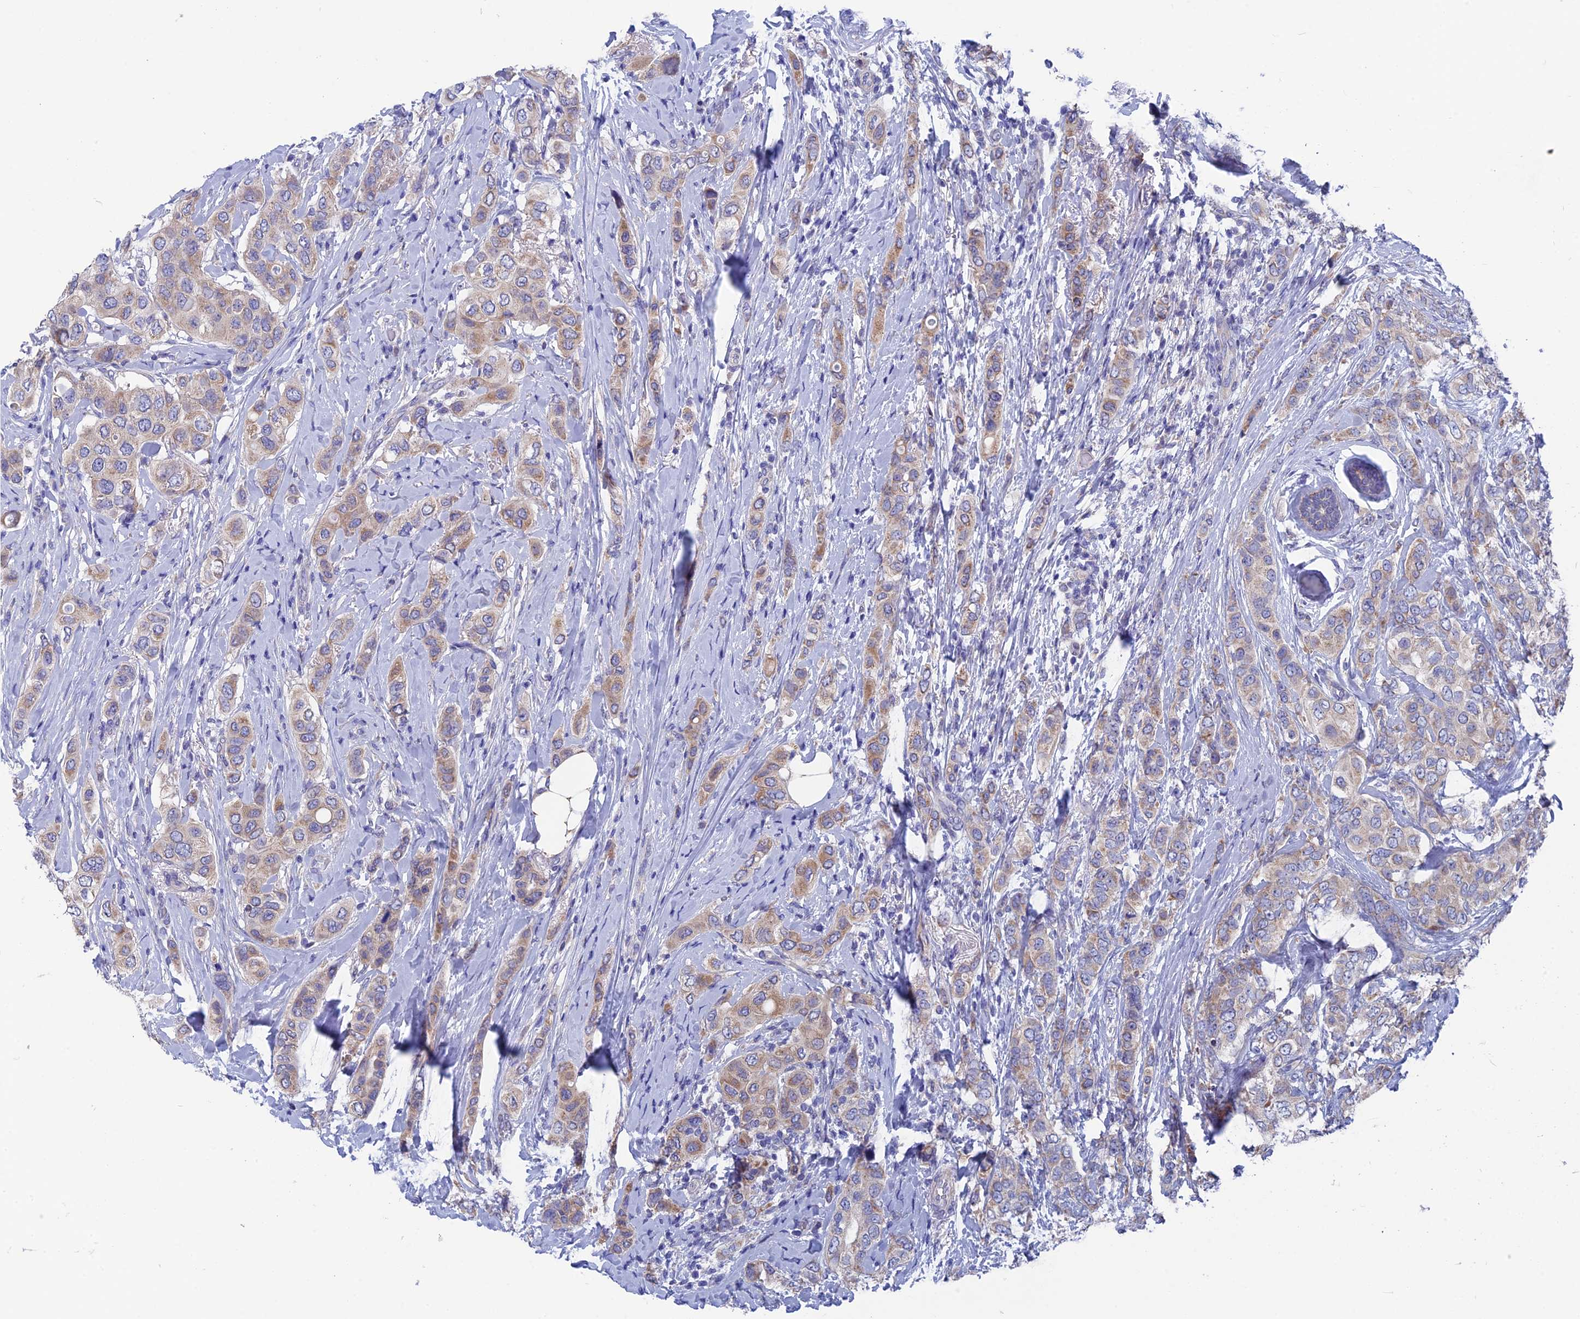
{"staining": {"intensity": "weak", "quantity": ">75%", "location": "cytoplasmic/membranous"}, "tissue": "breast cancer", "cell_type": "Tumor cells", "image_type": "cancer", "snomed": [{"axis": "morphology", "description": "Lobular carcinoma"}, {"axis": "topography", "description": "Breast"}], "caption": "Immunohistochemistry of breast lobular carcinoma displays low levels of weak cytoplasmic/membranous expression in about >75% of tumor cells. The staining was performed using DAB (3,3'-diaminobenzidine) to visualize the protein expression in brown, while the nuclei were stained in blue with hematoxylin (Magnification: 20x).", "gene": "AK4", "patient": {"sex": "female", "age": 51}}